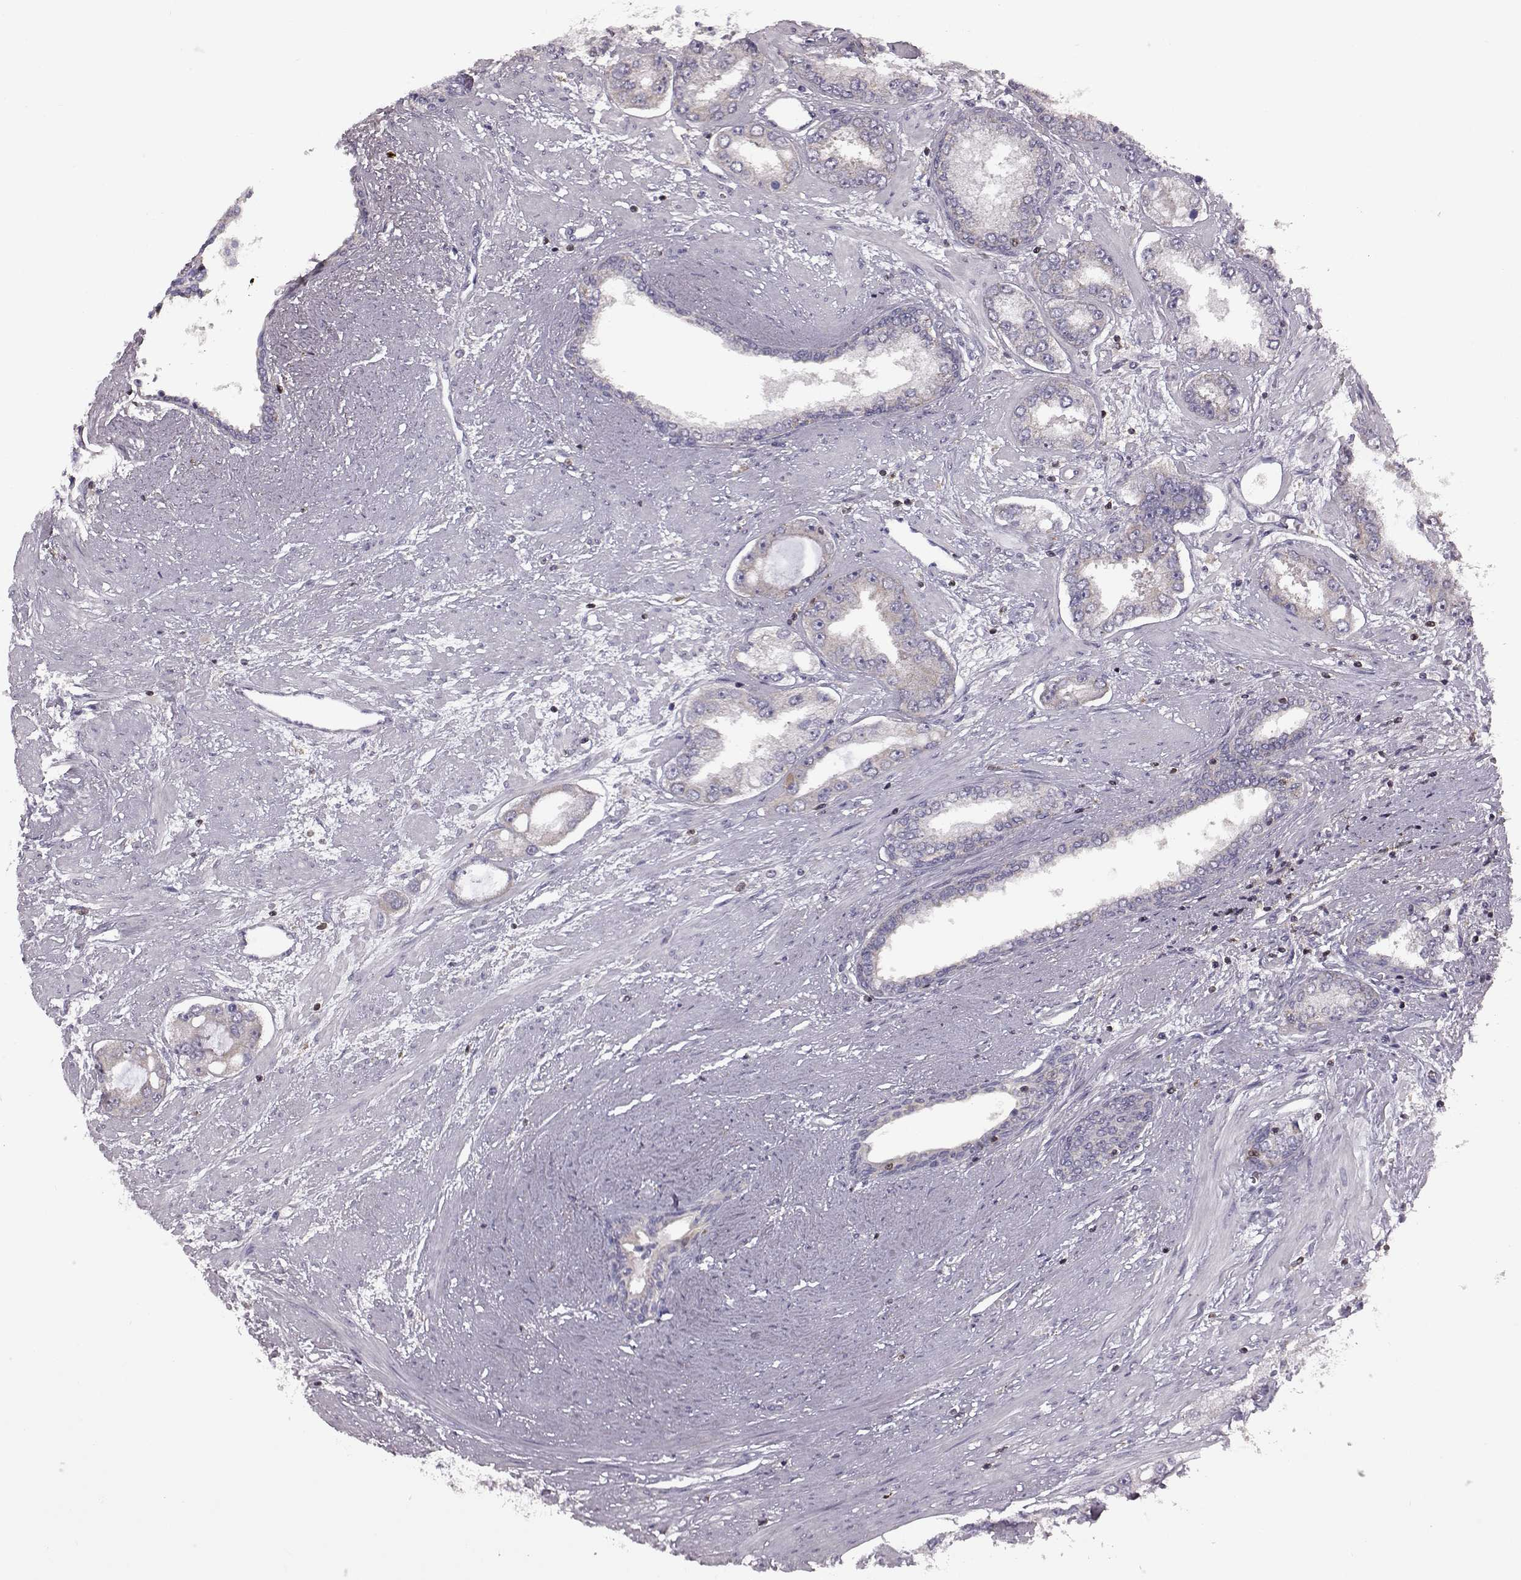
{"staining": {"intensity": "negative", "quantity": "none", "location": "none"}, "tissue": "prostate cancer", "cell_type": "Tumor cells", "image_type": "cancer", "snomed": [{"axis": "morphology", "description": "Adenocarcinoma, Low grade"}, {"axis": "topography", "description": "Prostate"}], "caption": "Immunohistochemistry of human low-grade adenocarcinoma (prostate) reveals no staining in tumor cells. (Brightfield microscopy of DAB immunohistochemistry at high magnification).", "gene": "DOK2", "patient": {"sex": "male", "age": 60}}